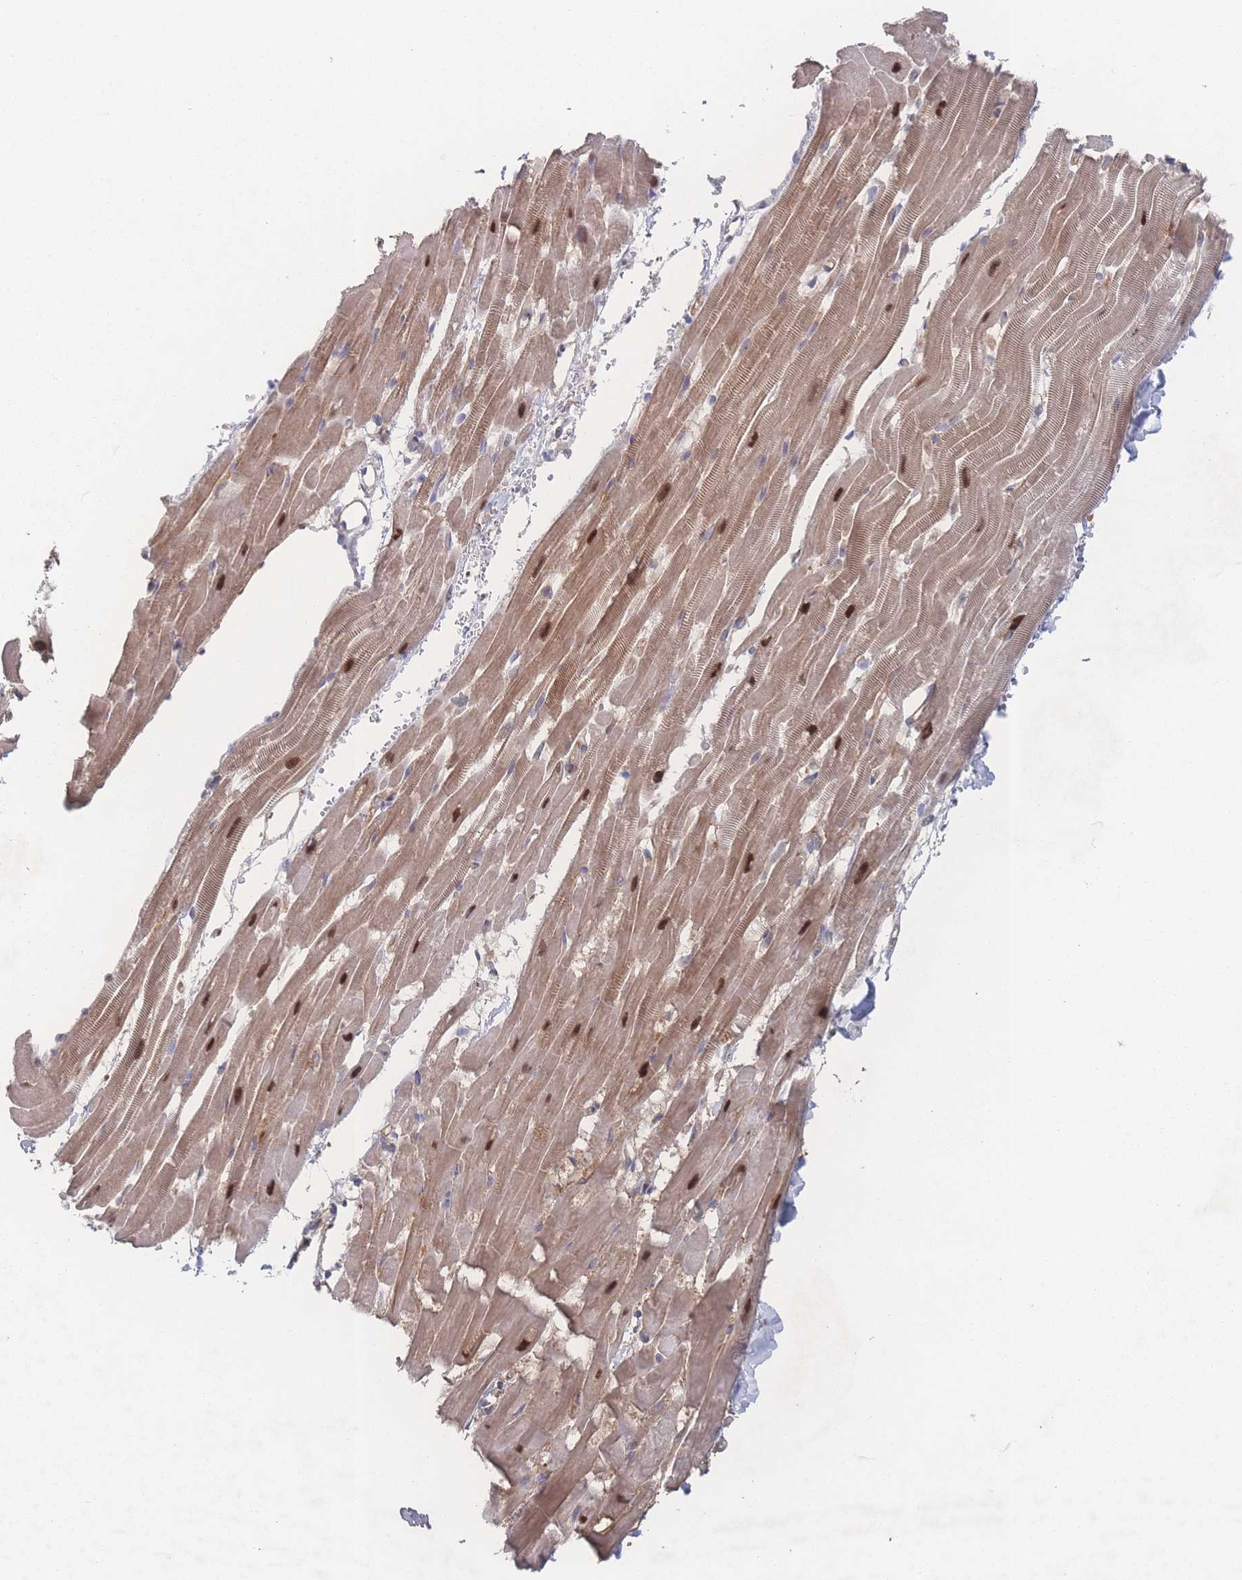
{"staining": {"intensity": "strong", "quantity": "<25%", "location": "cytoplasmic/membranous,nuclear"}, "tissue": "heart muscle", "cell_type": "Cardiomyocytes", "image_type": "normal", "snomed": [{"axis": "morphology", "description": "Normal tissue, NOS"}, {"axis": "topography", "description": "Heart"}], "caption": "An IHC image of normal tissue is shown. Protein staining in brown highlights strong cytoplasmic/membranous,nuclear positivity in heart muscle within cardiomyocytes. (Brightfield microscopy of DAB IHC at high magnification).", "gene": "PSMA1", "patient": {"sex": "male", "age": 37}}